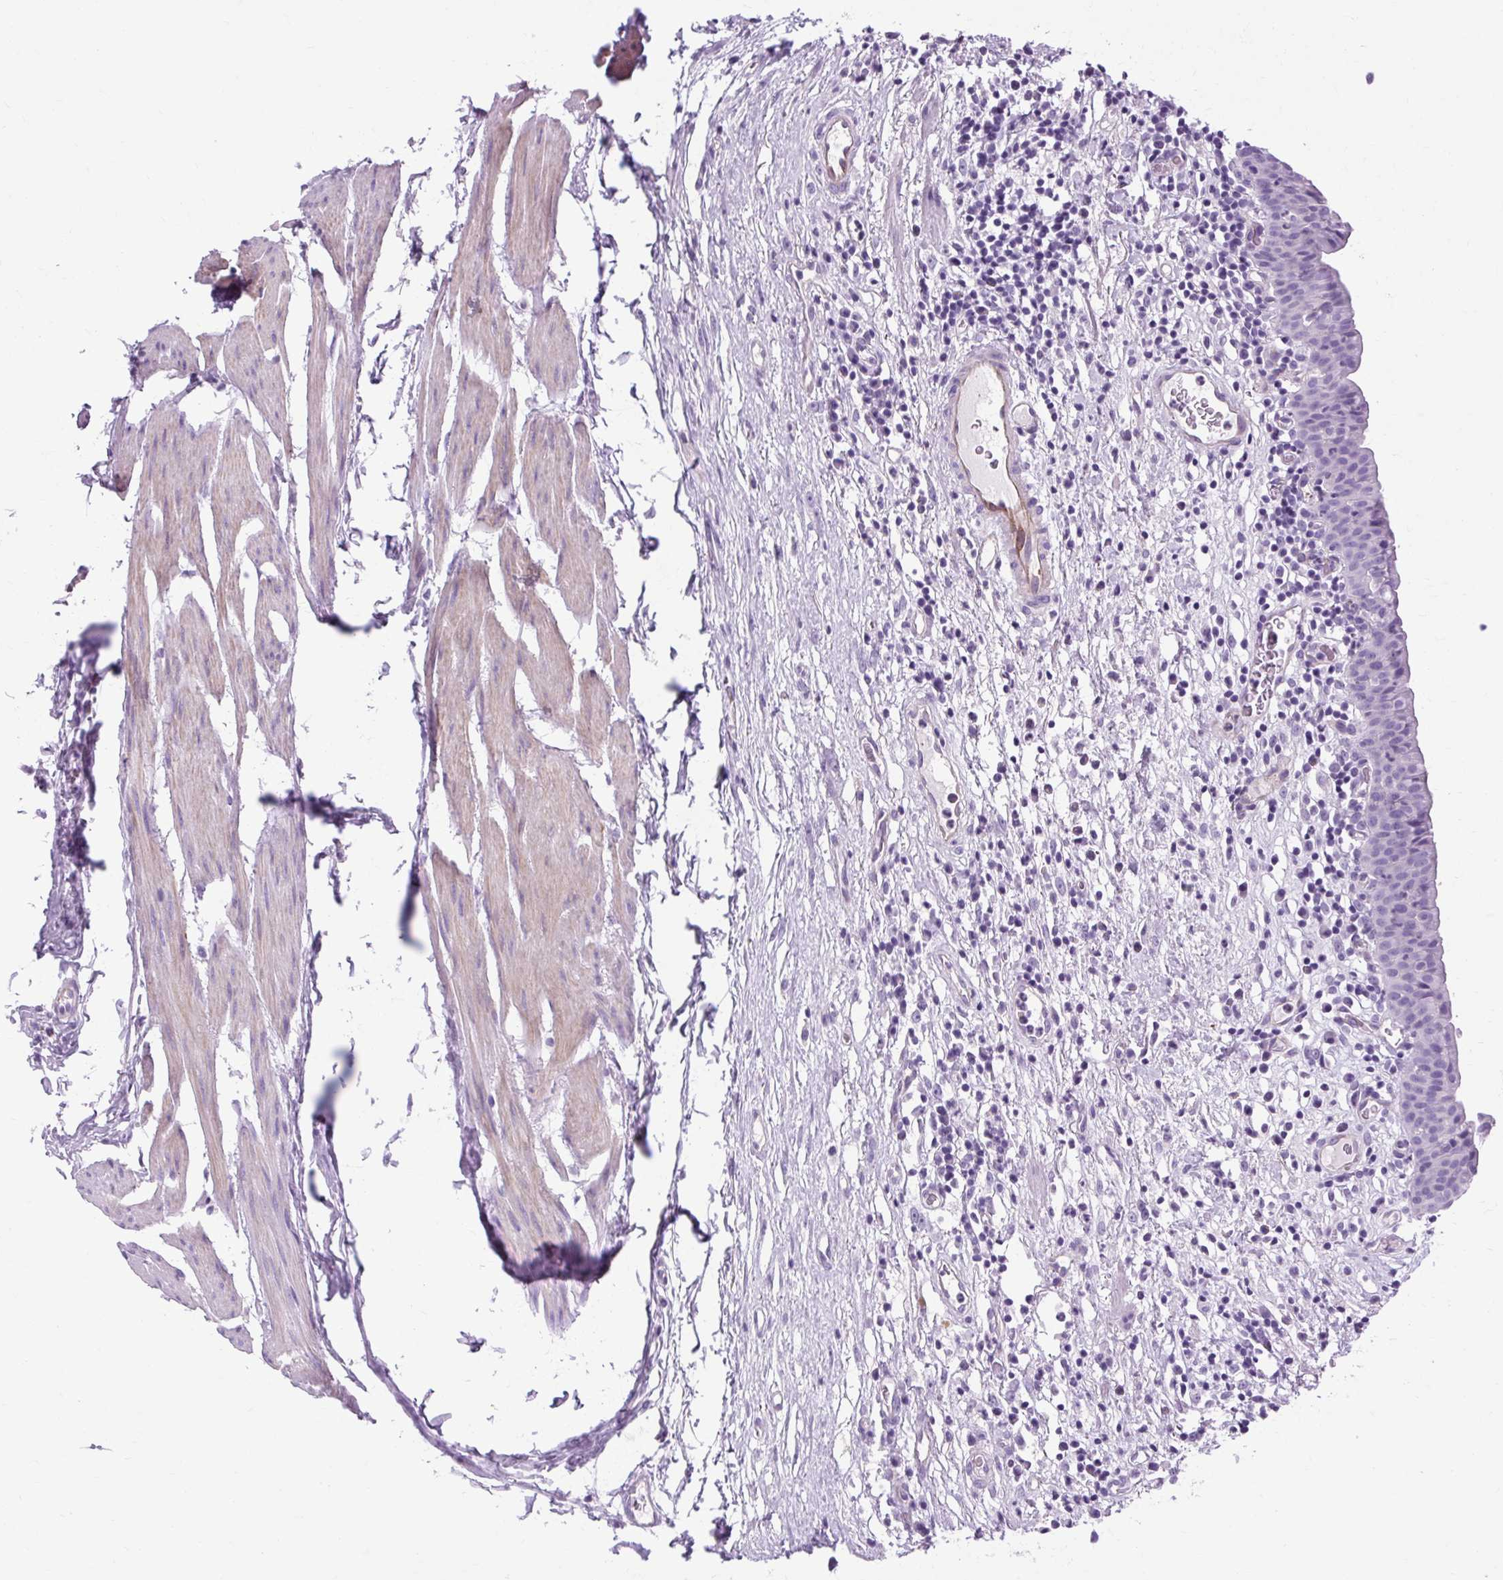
{"staining": {"intensity": "negative", "quantity": "none", "location": "none"}, "tissue": "urinary bladder", "cell_type": "Urothelial cells", "image_type": "normal", "snomed": [{"axis": "morphology", "description": "Normal tissue, NOS"}, {"axis": "morphology", "description": "Inflammation, NOS"}, {"axis": "topography", "description": "Urinary bladder"}], "caption": "DAB (3,3'-diaminobenzidine) immunohistochemical staining of normal urinary bladder reveals no significant staining in urothelial cells.", "gene": "OOEP", "patient": {"sex": "male", "age": 57}}